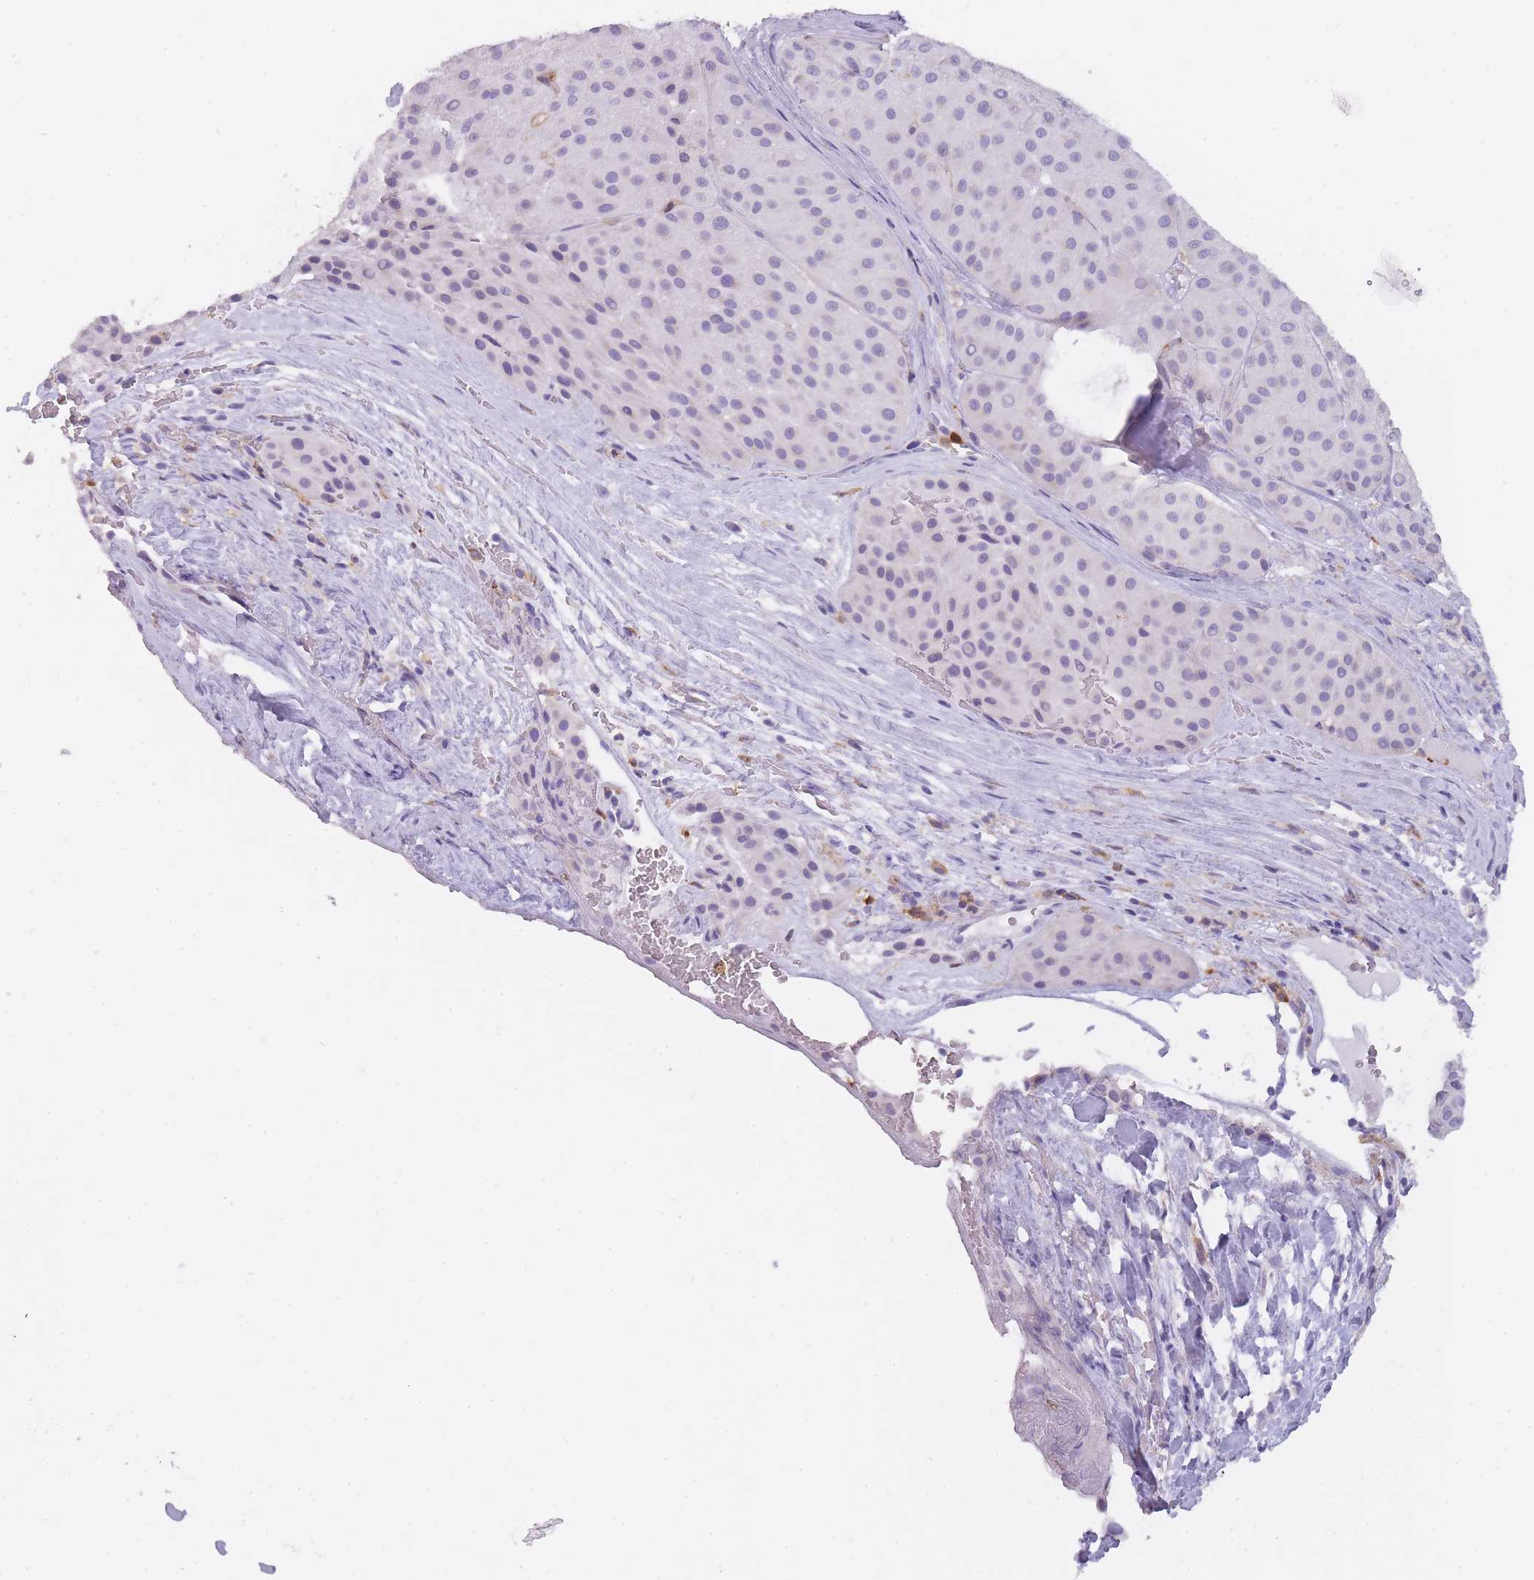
{"staining": {"intensity": "negative", "quantity": "none", "location": "none"}, "tissue": "melanoma", "cell_type": "Tumor cells", "image_type": "cancer", "snomed": [{"axis": "morphology", "description": "Malignant melanoma, Metastatic site"}, {"axis": "topography", "description": "Smooth muscle"}], "caption": "Immunohistochemistry micrograph of melanoma stained for a protein (brown), which displays no positivity in tumor cells.", "gene": "CR1L", "patient": {"sex": "male", "age": 41}}